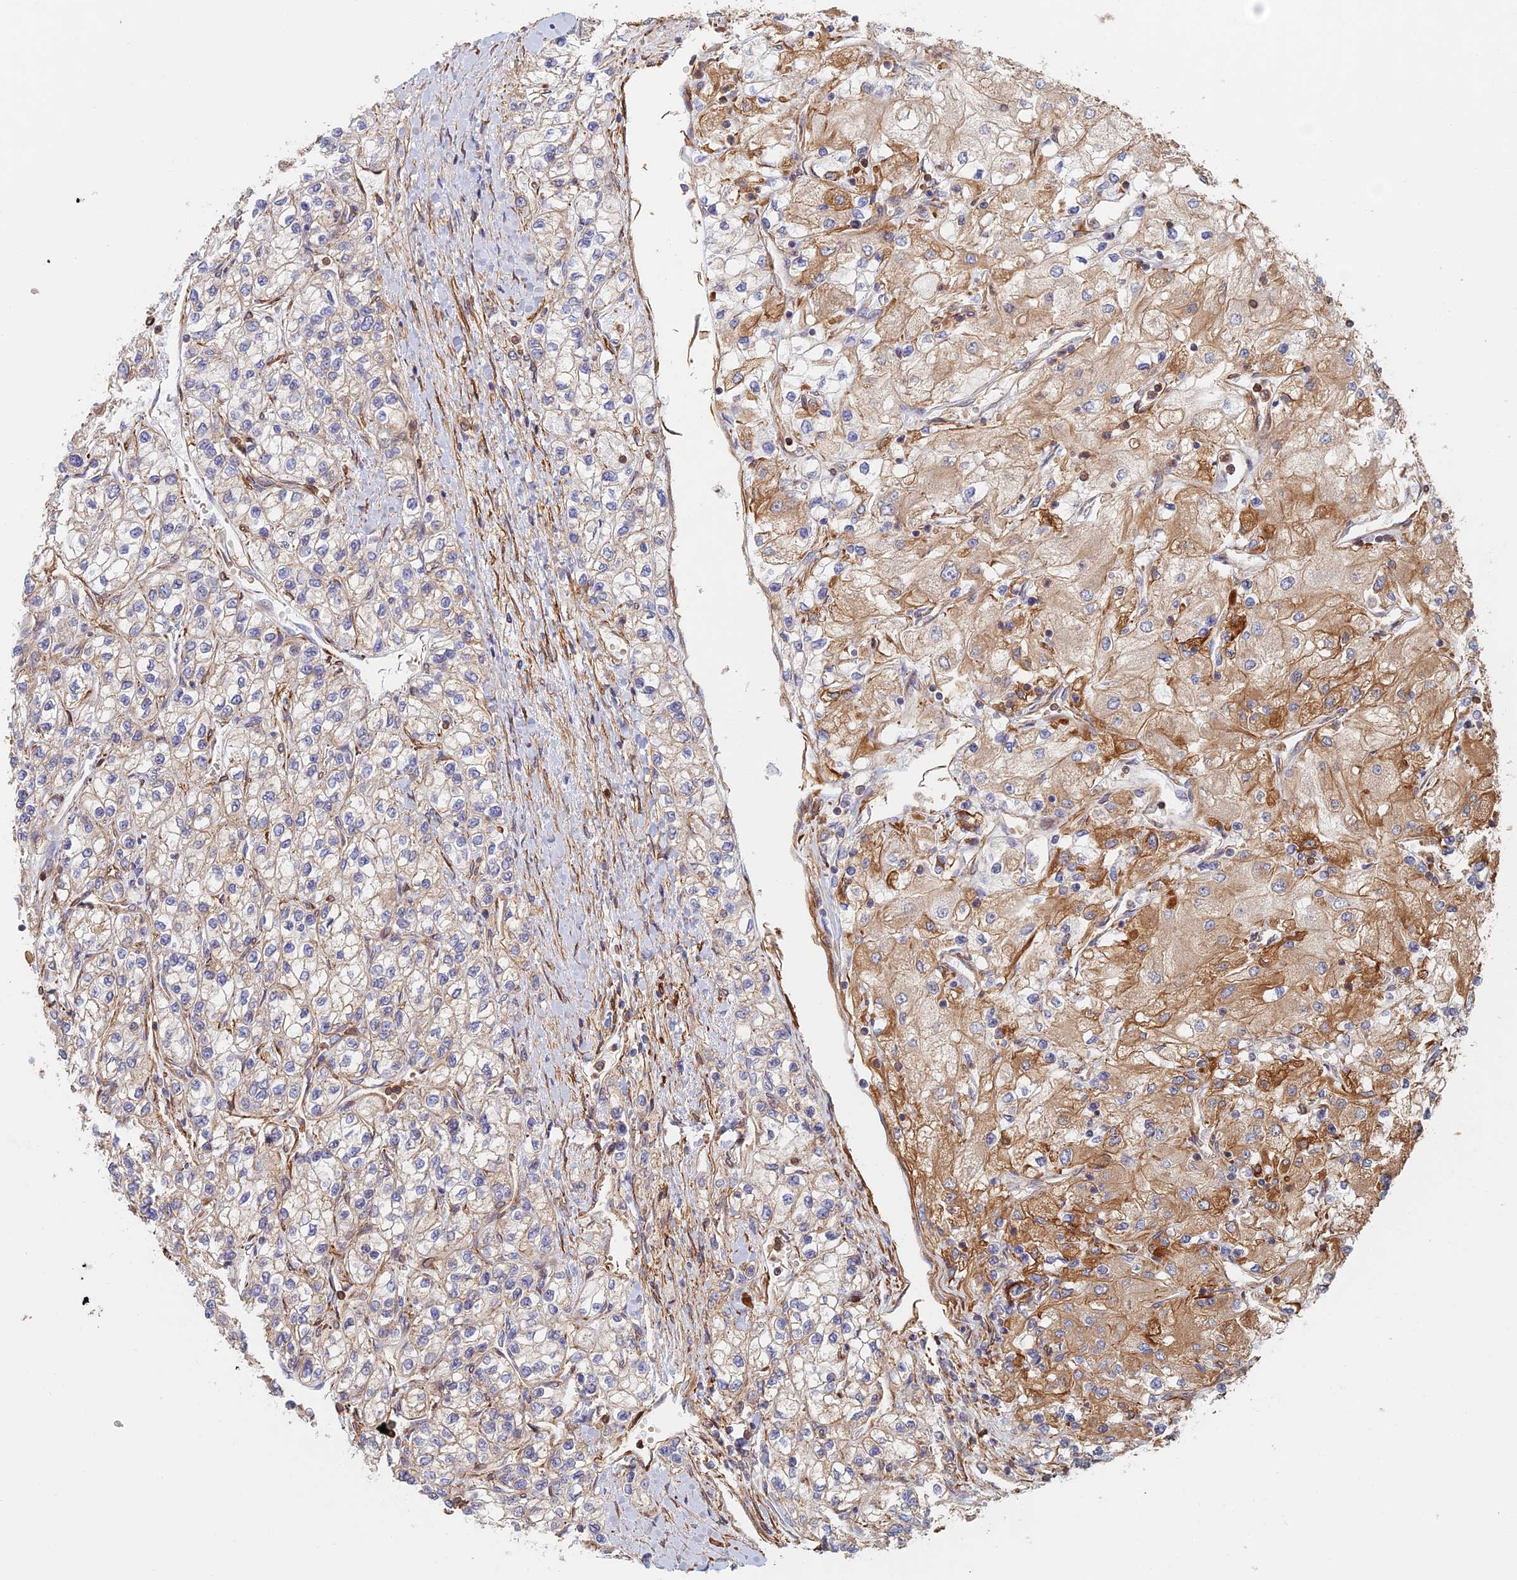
{"staining": {"intensity": "moderate", "quantity": "25%-75%", "location": "cytoplasmic/membranous"}, "tissue": "renal cancer", "cell_type": "Tumor cells", "image_type": "cancer", "snomed": [{"axis": "morphology", "description": "Adenocarcinoma, NOS"}, {"axis": "topography", "description": "Kidney"}], "caption": "Tumor cells show medium levels of moderate cytoplasmic/membranous expression in approximately 25%-75% of cells in renal cancer. Immunohistochemistry (ihc) stains the protein in brown and the nuclei are stained blue.", "gene": "PAK4", "patient": {"sex": "male", "age": 80}}